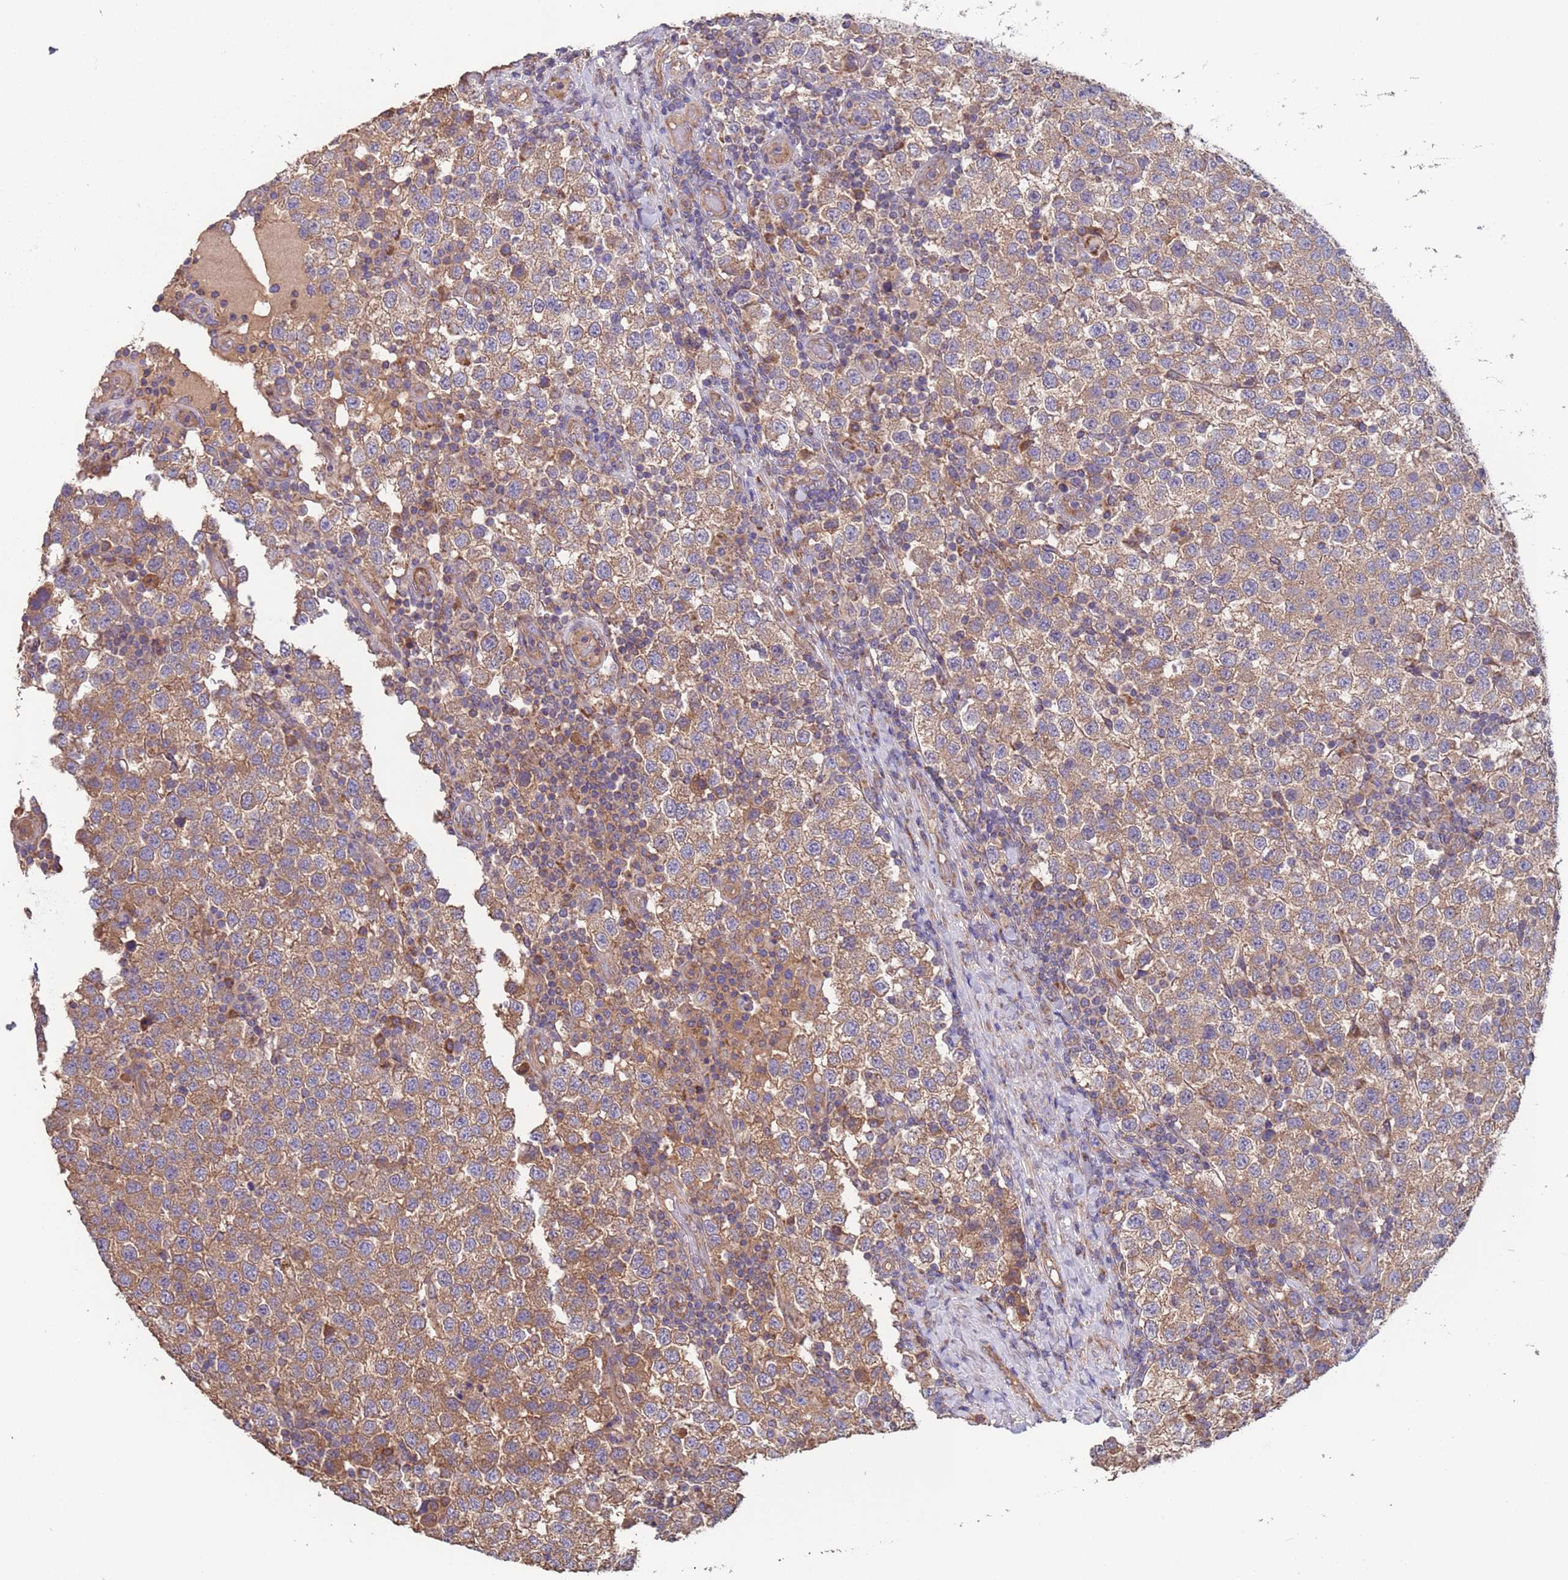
{"staining": {"intensity": "moderate", "quantity": ">75%", "location": "cytoplasmic/membranous"}, "tissue": "testis cancer", "cell_type": "Tumor cells", "image_type": "cancer", "snomed": [{"axis": "morphology", "description": "Seminoma, NOS"}, {"axis": "topography", "description": "Testis"}], "caption": "Moderate cytoplasmic/membranous positivity for a protein is appreciated in approximately >75% of tumor cells of testis seminoma using immunohistochemistry (IHC).", "gene": "EEF1AKMT1", "patient": {"sex": "male", "age": 34}}